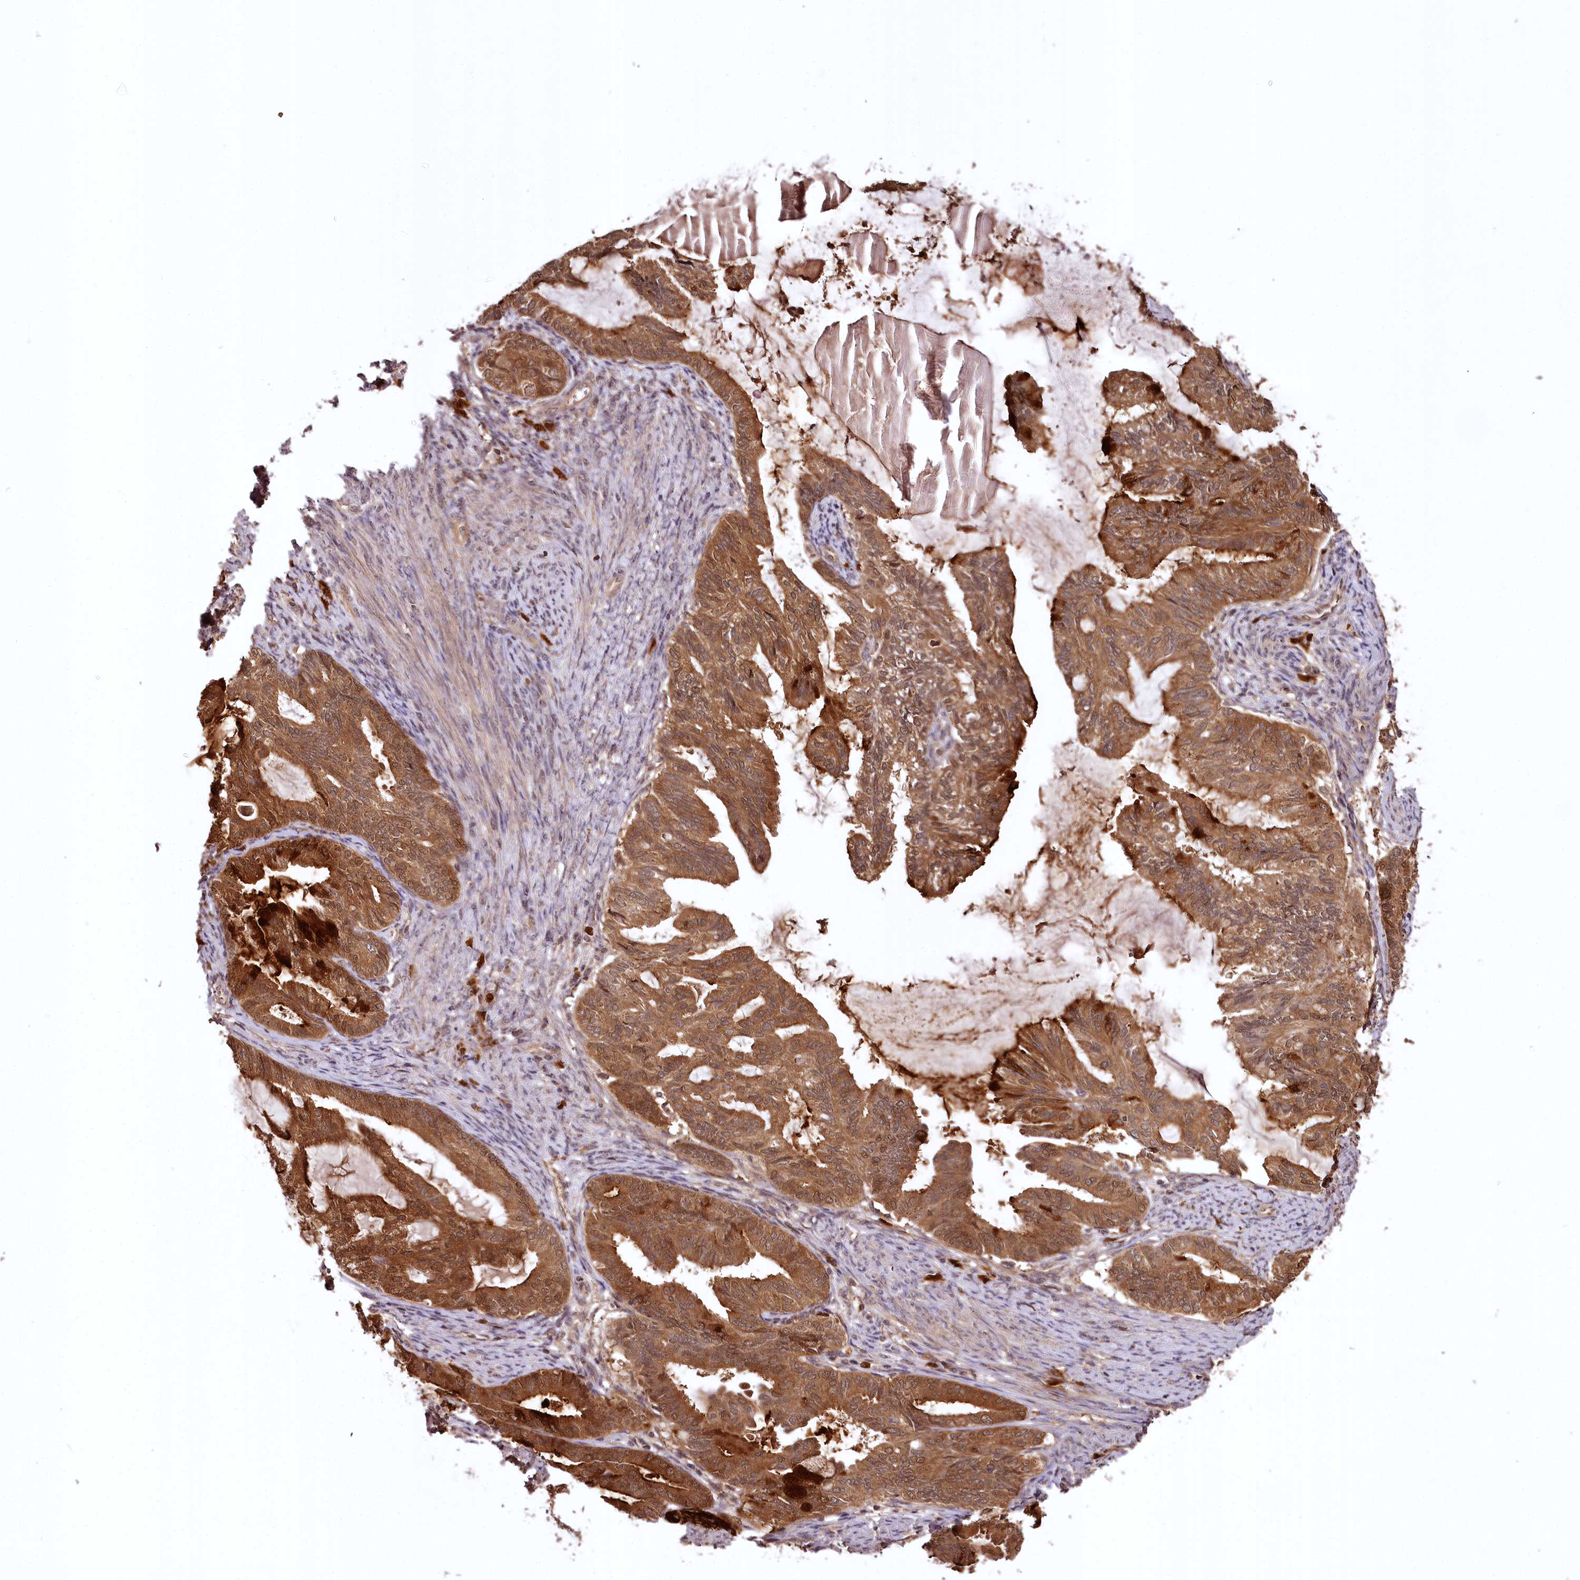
{"staining": {"intensity": "moderate", "quantity": ">75%", "location": "cytoplasmic/membranous"}, "tissue": "endometrial cancer", "cell_type": "Tumor cells", "image_type": "cancer", "snomed": [{"axis": "morphology", "description": "Adenocarcinoma, NOS"}, {"axis": "topography", "description": "Endometrium"}], "caption": "High-power microscopy captured an immunohistochemistry (IHC) histopathology image of endometrial cancer, revealing moderate cytoplasmic/membranous expression in approximately >75% of tumor cells.", "gene": "TTC12", "patient": {"sex": "female", "age": 86}}